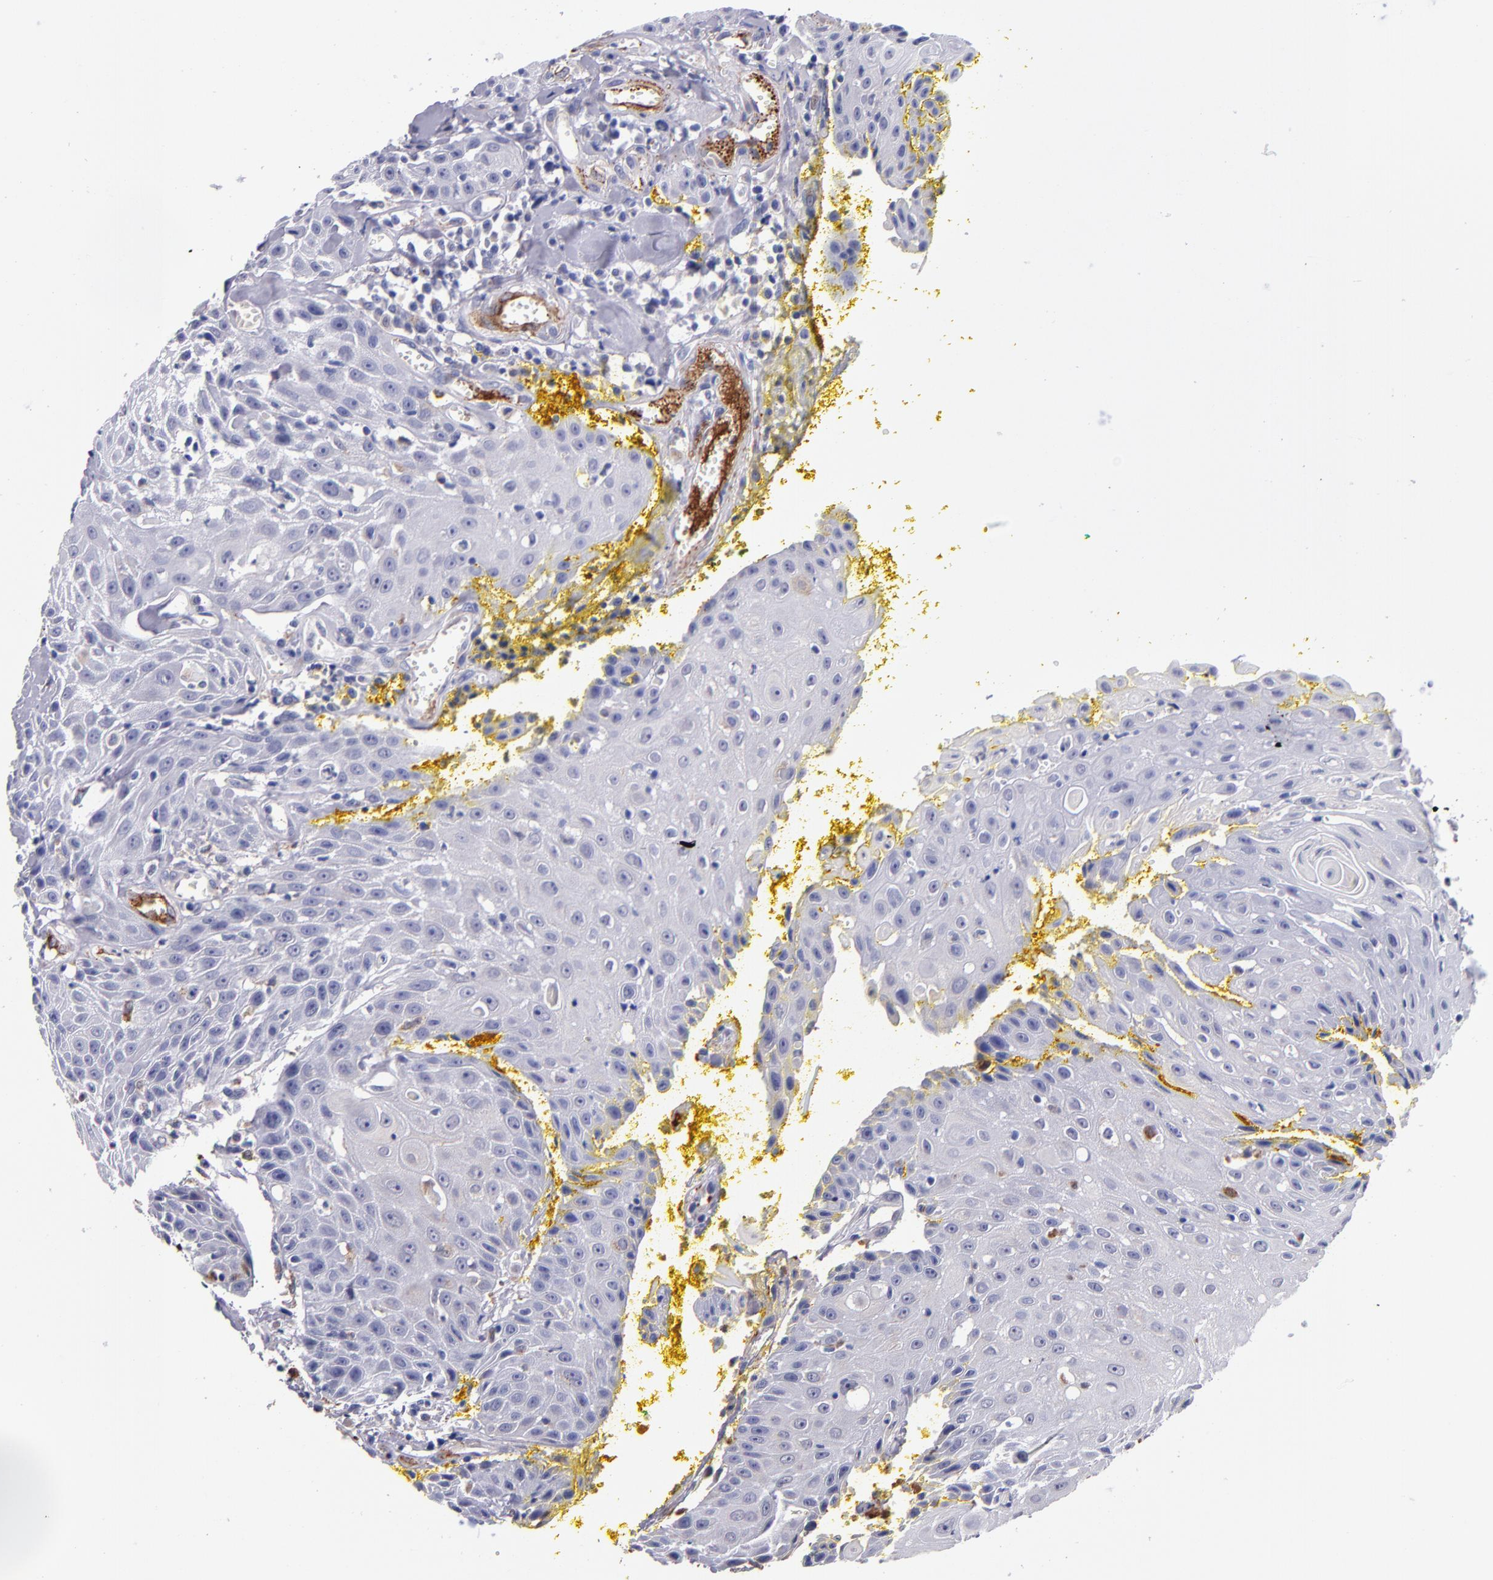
{"staining": {"intensity": "negative", "quantity": "none", "location": "none"}, "tissue": "head and neck cancer", "cell_type": "Tumor cells", "image_type": "cancer", "snomed": [{"axis": "morphology", "description": "Squamous cell carcinoma, NOS"}, {"axis": "topography", "description": "Oral tissue"}, {"axis": "topography", "description": "Head-Neck"}], "caption": "Protein analysis of squamous cell carcinoma (head and neck) shows no significant expression in tumor cells.", "gene": "SELP", "patient": {"sex": "female", "age": 82}}